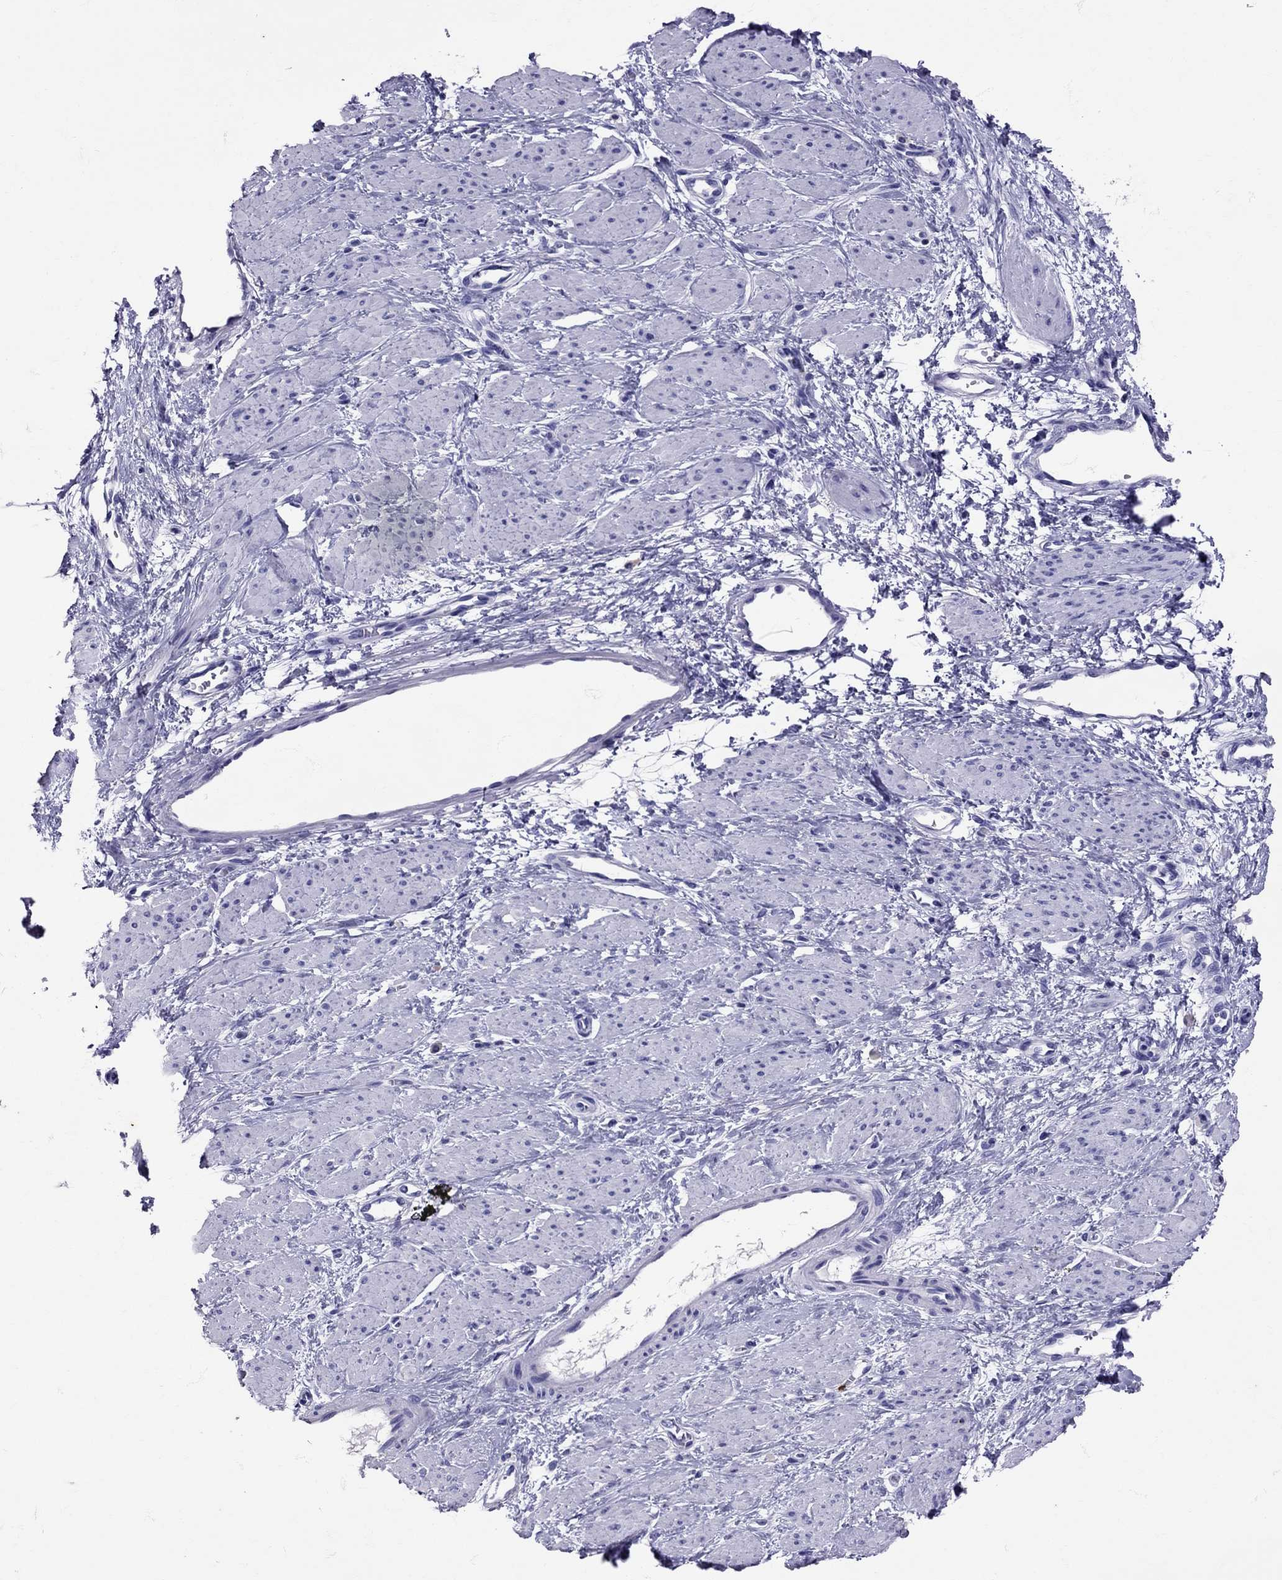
{"staining": {"intensity": "negative", "quantity": "none", "location": "none"}, "tissue": "smooth muscle", "cell_type": "Smooth muscle cells", "image_type": "normal", "snomed": [{"axis": "morphology", "description": "Normal tissue, NOS"}, {"axis": "topography", "description": "Smooth muscle"}, {"axis": "topography", "description": "Uterus"}], "caption": "This image is of unremarkable smooth muscle stained with IHC to label a protein in brown with the nuclei are counter-stained blue. There is no positivity in smooth muscle cells.", "gene": "AVP", "patient": {"sex": "female", "age": 39}}